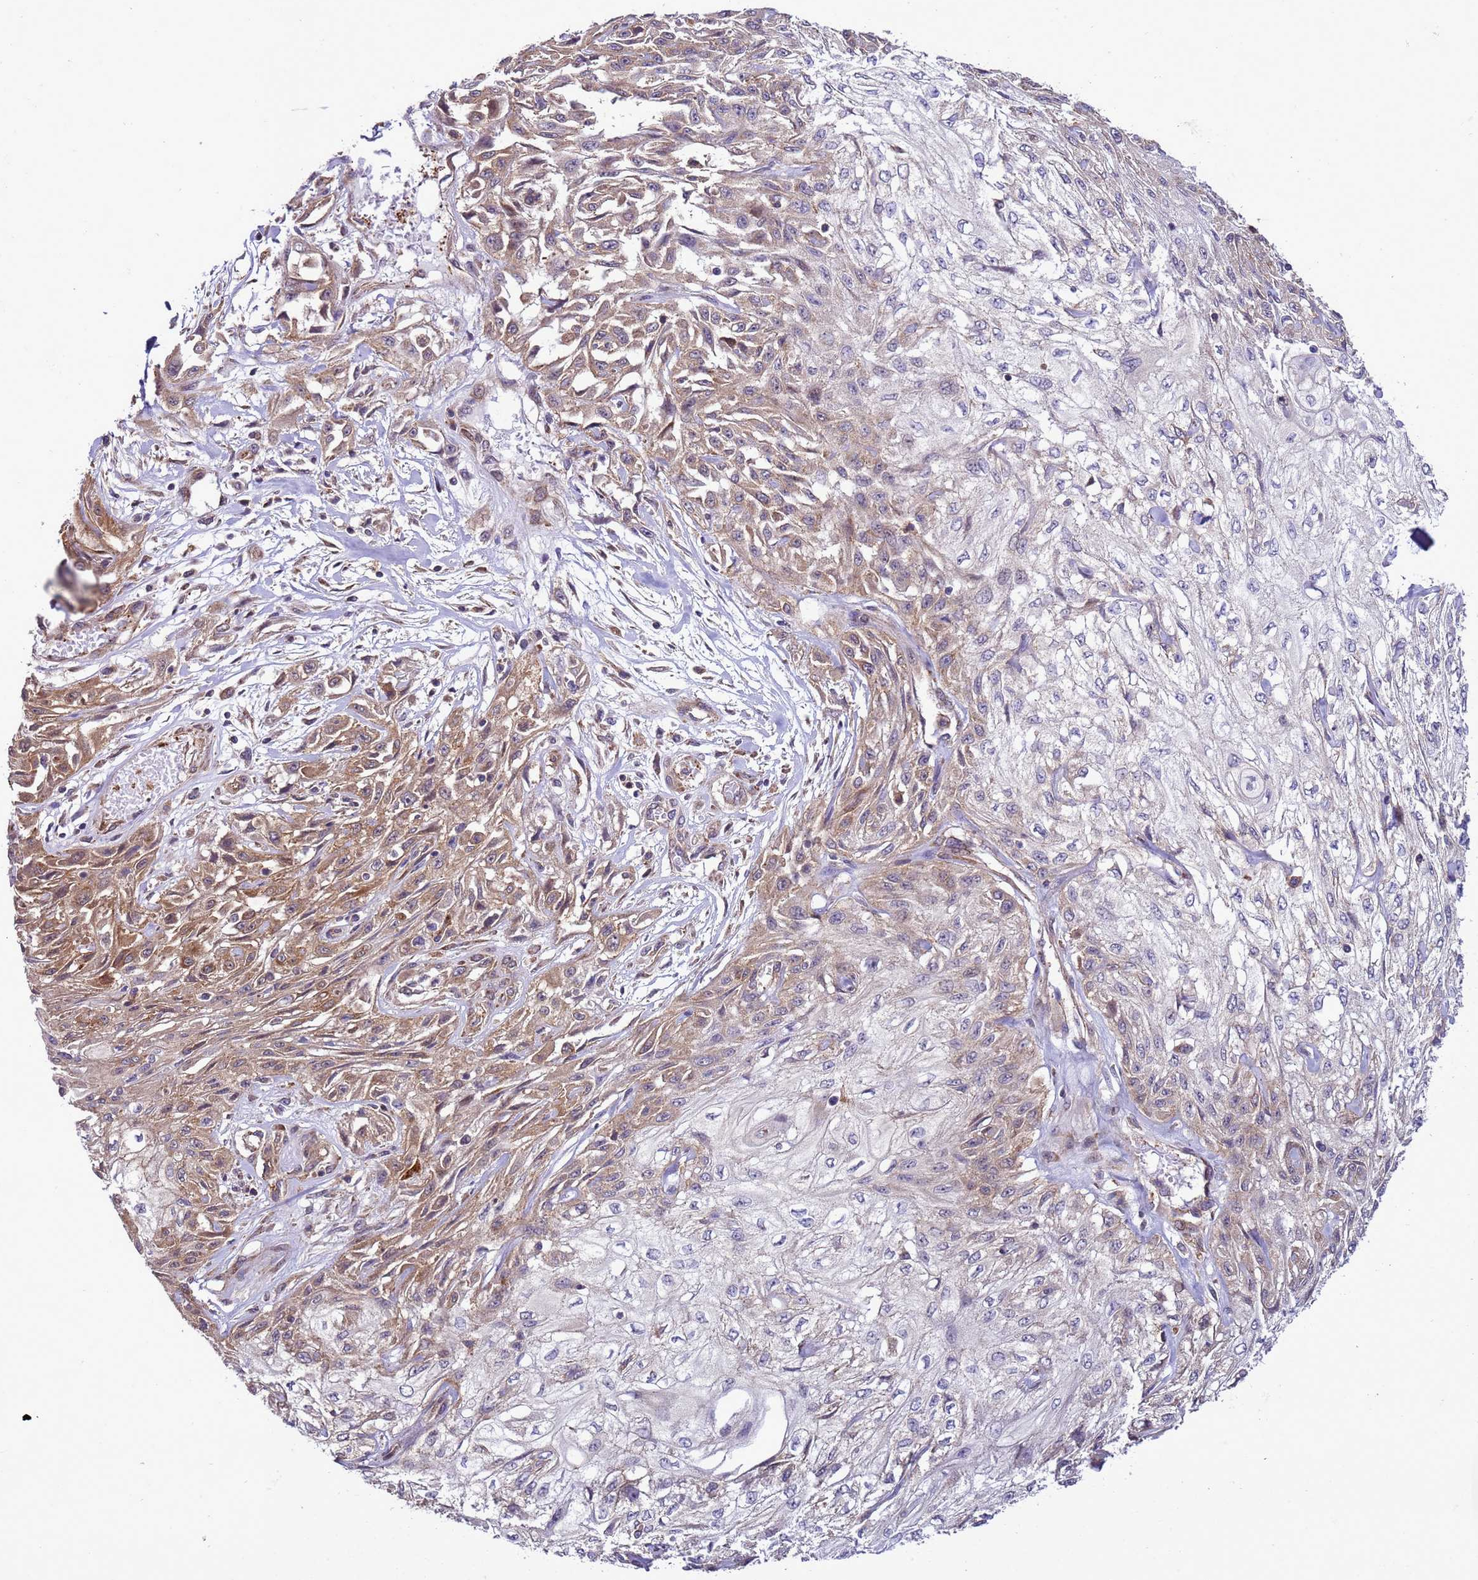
{"staining": {"intensity": "moderate", "quantity": "25%-75%", "location": "cytoplasmic/membranous"}, "tissue": "skin cancer", "cell_type": "Tumor cells", "image_type": "cancer", "snomed": [{"axis": "morphology", "description": "Squamous cell carcinoma, NOS"}, {"axis": "morphology", "description": "Squamous cell carcinoma, metastatic, NOS"}, {"axis": "topography", "description": "Skin"}, {"axis": "topography", "description": "Lymph node"}], "caption": "This photomicrograph exhibits IHC staining of metastatic squamous cell carcinoma (skin), with medium moderate cytoplasmic/membranous staining in approximately 25%-75% of tumor cells.", "gene": "GEN1", "patient": {"sex": "male", "age": 75}}